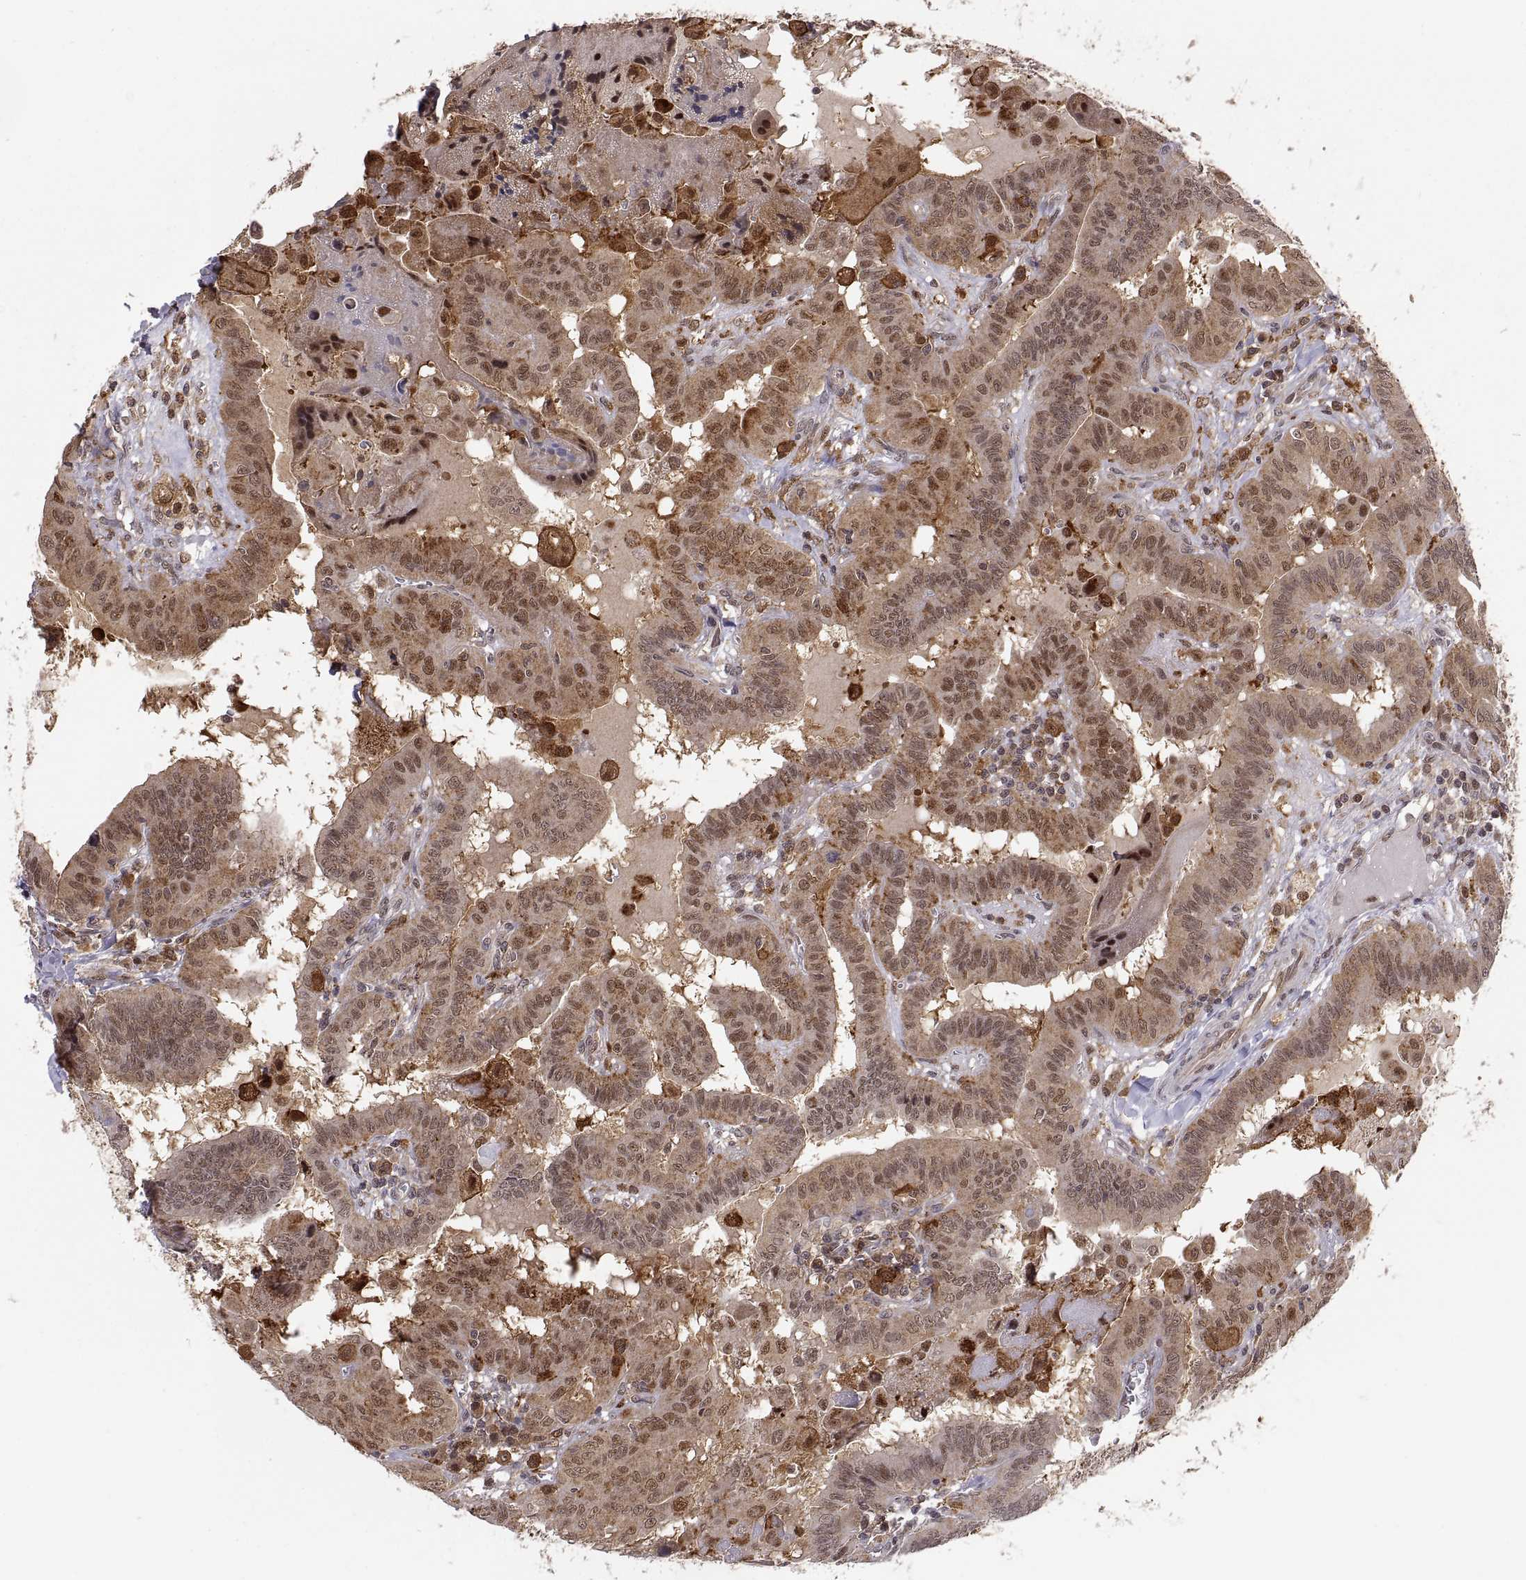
{"staining": {"intensity": "moderate", "quantity": ">75%", "location": "cytoplasmic/membranous,nuclear"}, "tissue": "thyroid cancer", "cell_type": "Tumor cells", "image_type": "cancer", "snomed": [{"axis": "morphology", "description": "Papillary adenocarcinoma, NOS"}, {"axis": "topography", "description": "Thyroid gland"}], "caption": "Protein staining reveals moderate cytoplasmic/membranous and nuclear positivity in about >75% of tumor cells in thyroid cancer (papillary adenocarcinoma). The protein is stained brown, and the nuclei are stained in blue (DAB IHC with brightfield microscopy, high magnification).", "gene": "PSMC2", "patient": {"sex": "female", "age": 37}}